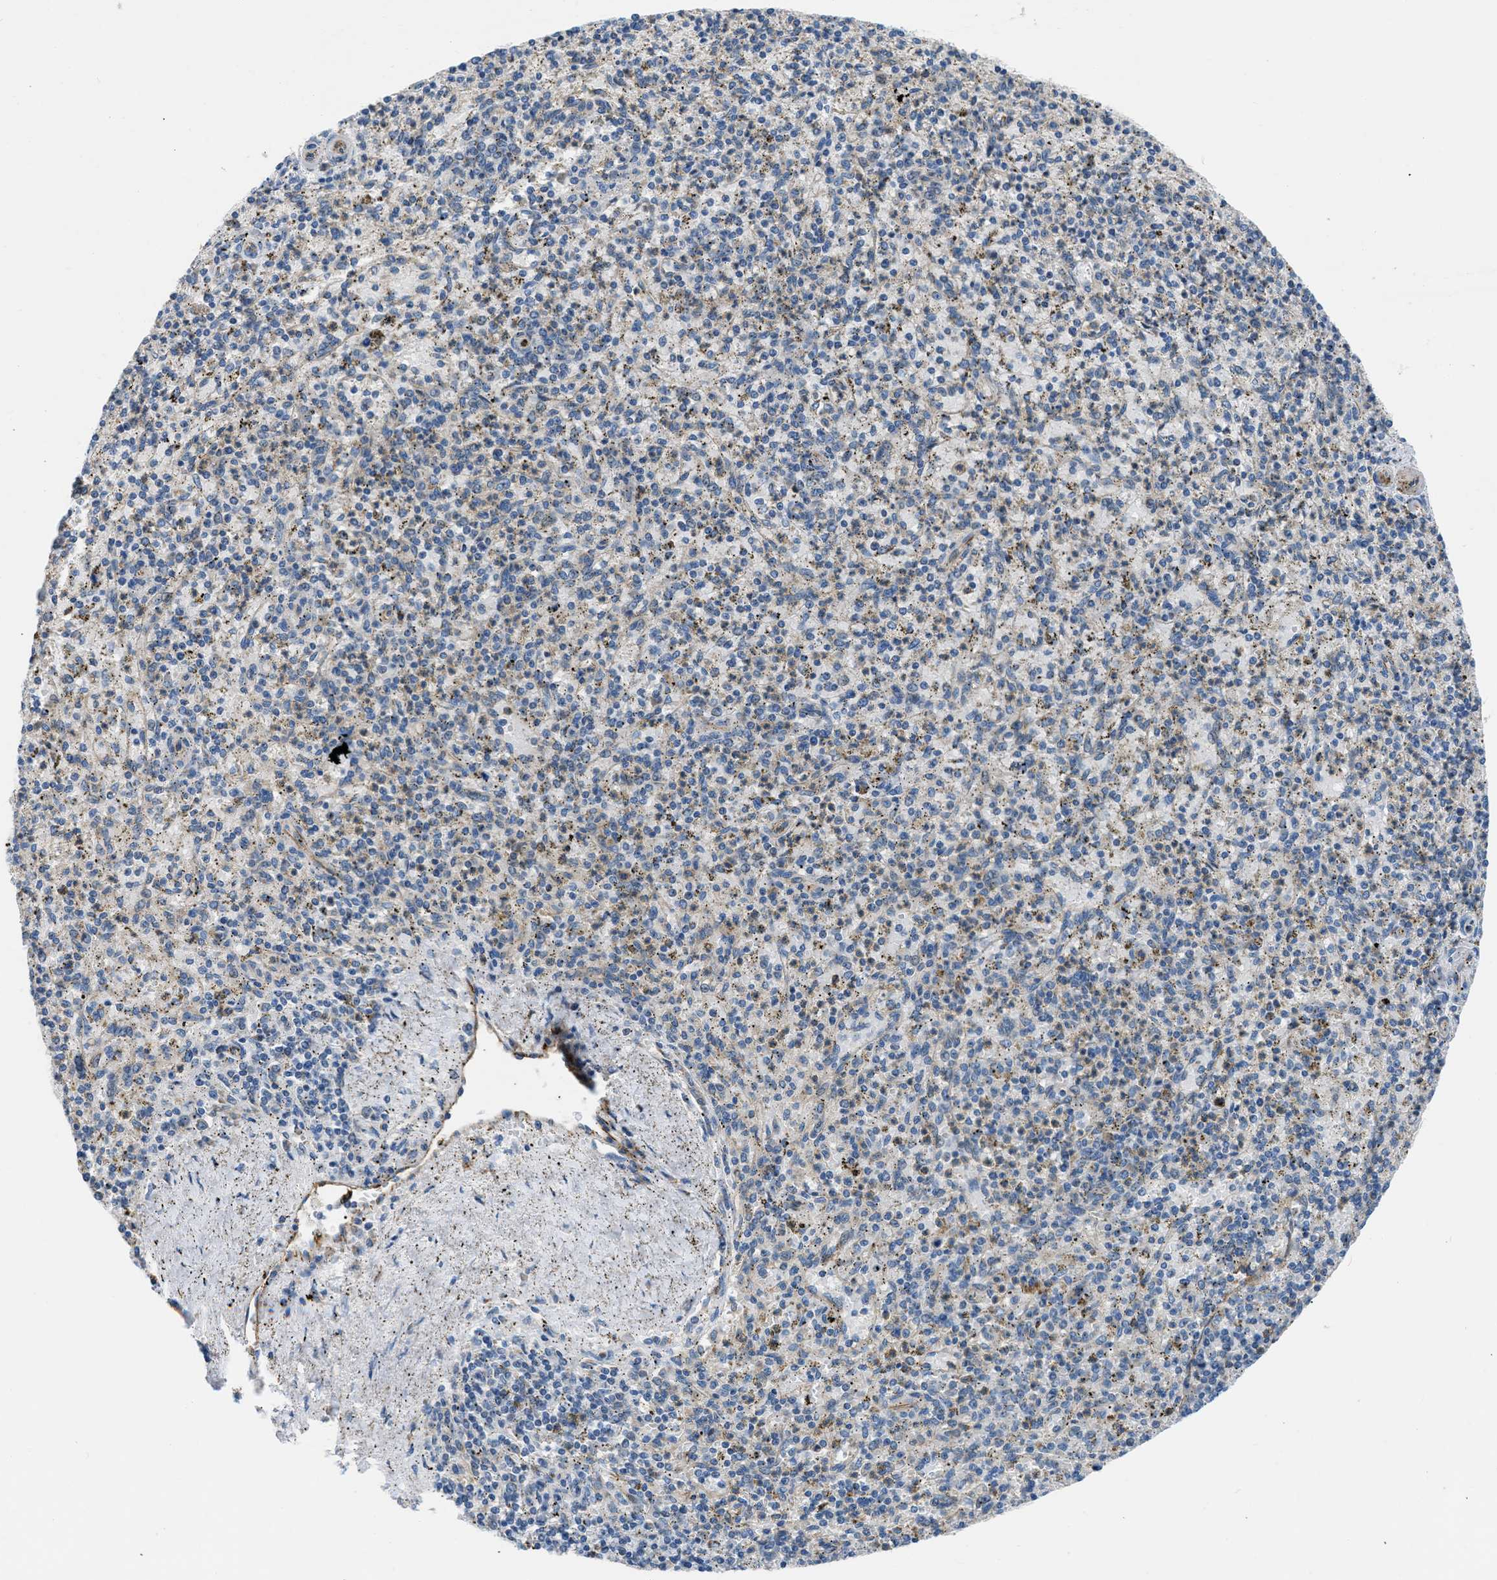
{"staining": {"intensity": "weak", "quantity": "25%-75%", "location": "cytoplasmic/membranous"}, "tissue": "spleen", "cell_type": "Cells in red pulp", "image_type": "normal", "snomed": [{"axis": "morphology", "description": "Normal tissue, NOS"}, {"axis": "topography", "description": "Spleen"}], "caption": "Human spleen stained with a brown dye exhibits weak cytoplasmic/membranous positive staining in about 25%-75% of cells in red pulp.", "gene": "ULK4", "patient": {"sex": "male", "age": 72}}